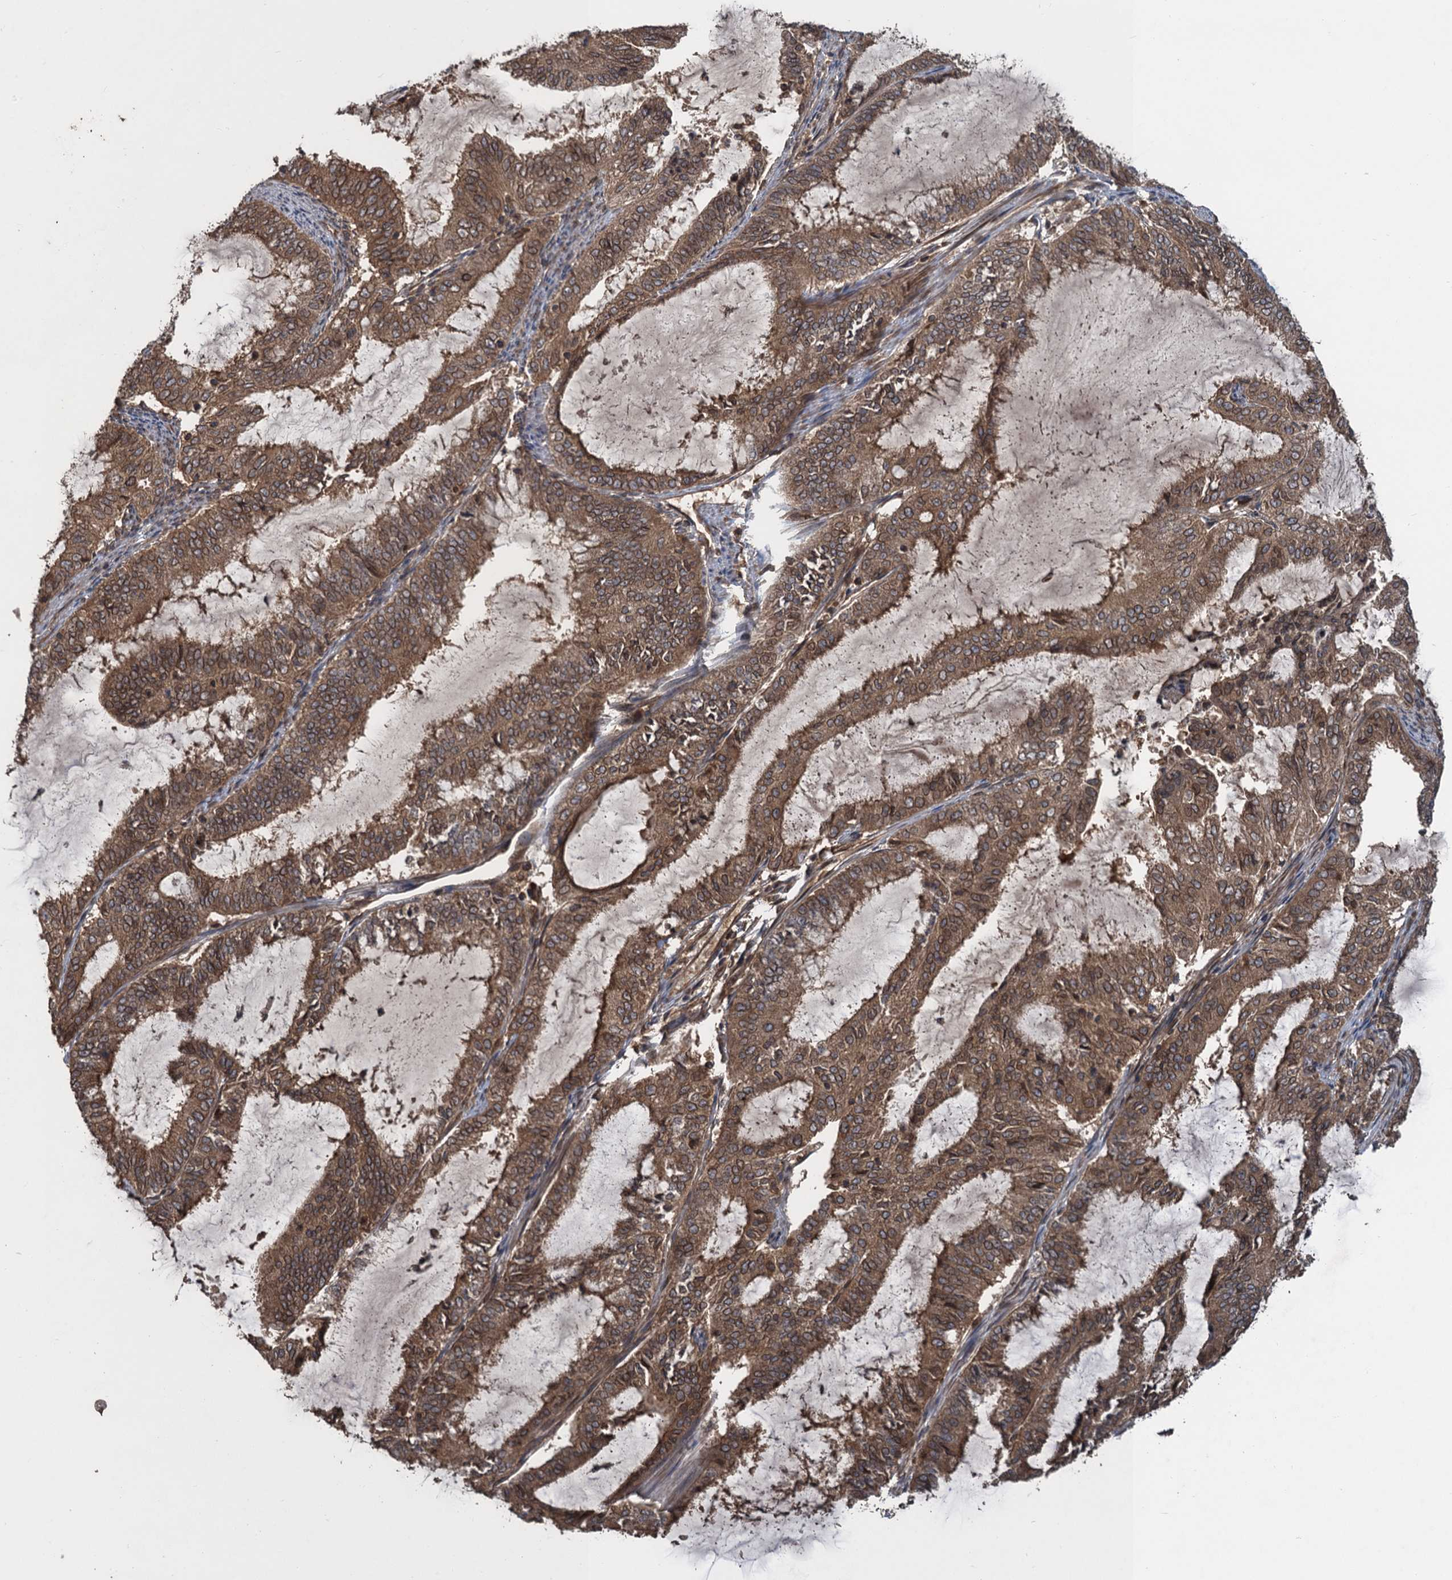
{"staining": {"intensity": "moderate", "quantity": ">75%", "location": "cytoplasmic/membranous,nuclear"}, "tissue": "endometrial cancer", "cell_type": "Tumor cells", "image_type": "cancer", "snomed": [{"axis": "morphology", "description": "Adenocarcinoma, NOS"}, {"axis": "topography", "description": "Endometrium"}], "caption": "This micrograph demonstrates endometrial cancer (adenocarcinoma) stained with IHC to label a protein in brown. The cytoplasmic/membranous and nuclear of tumor cells show moderate positivity for the protein. Nuclei are counter-stained blue.", "gene": "GLE1", "patient": {"sex": "female", "age": 51}}